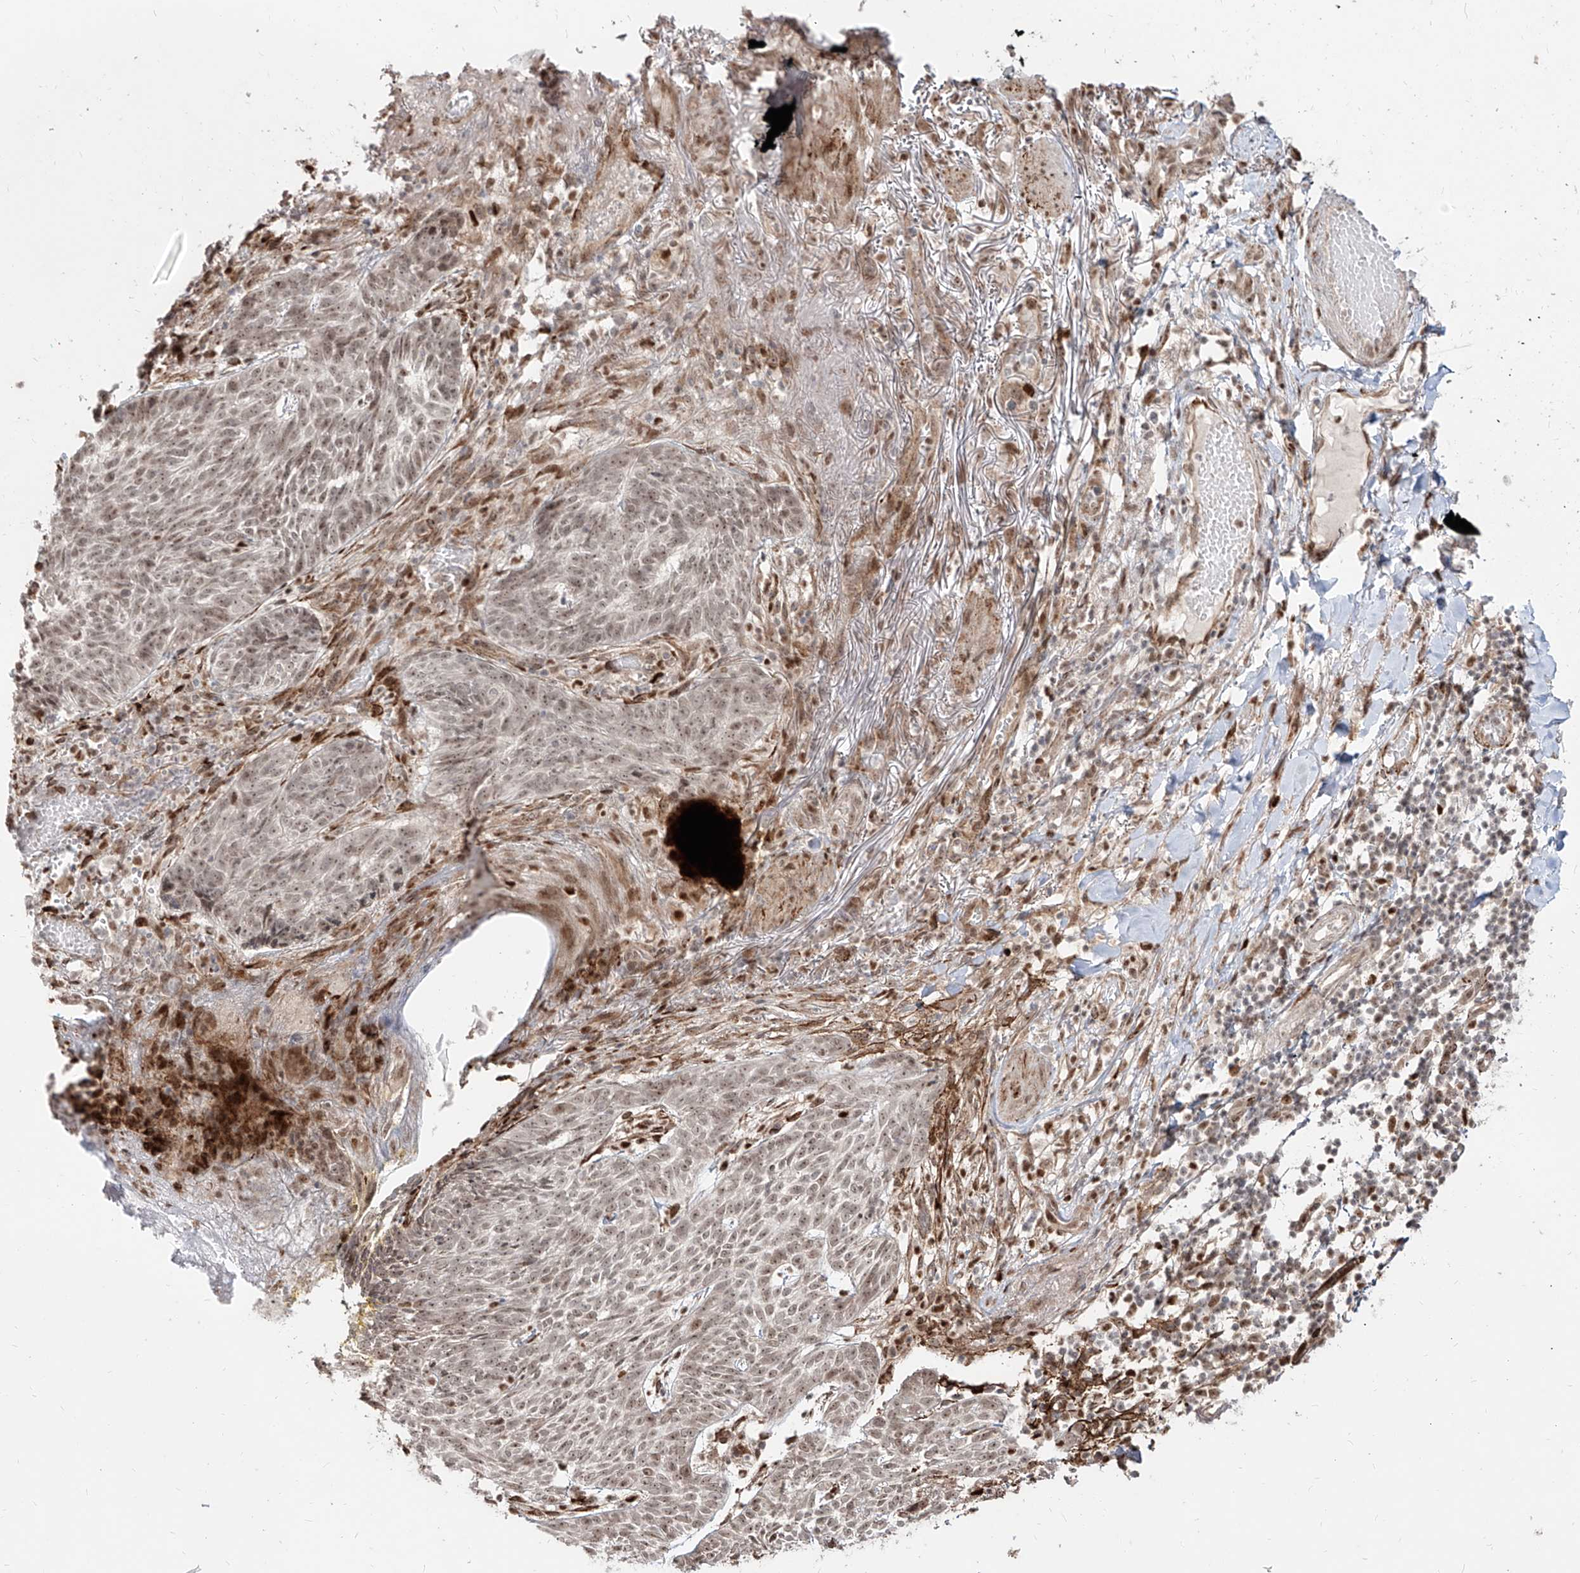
{"staining": {"intensity": "weak", "quantity": ">75%", "location": "nuclear"}, "tissue": "skin cancer", "cell_type": "Tumor cells", "image_type": "cancer", "snomed": [{"axis": "morphology", "description": "Normal tissue, NOS"}, {"axis": "morphology", "description": "Basal cell carcinoma"}, {"axis": "topography", "description": "Skin"}], "caption": "Basal cell carcinoma (skin) stained with a brown dye demonstrates weak nuclear positive positivity in about >75% of tumor cells.", "gene": "ZNF710", "patient": {"sex": "male", "age": 64}}